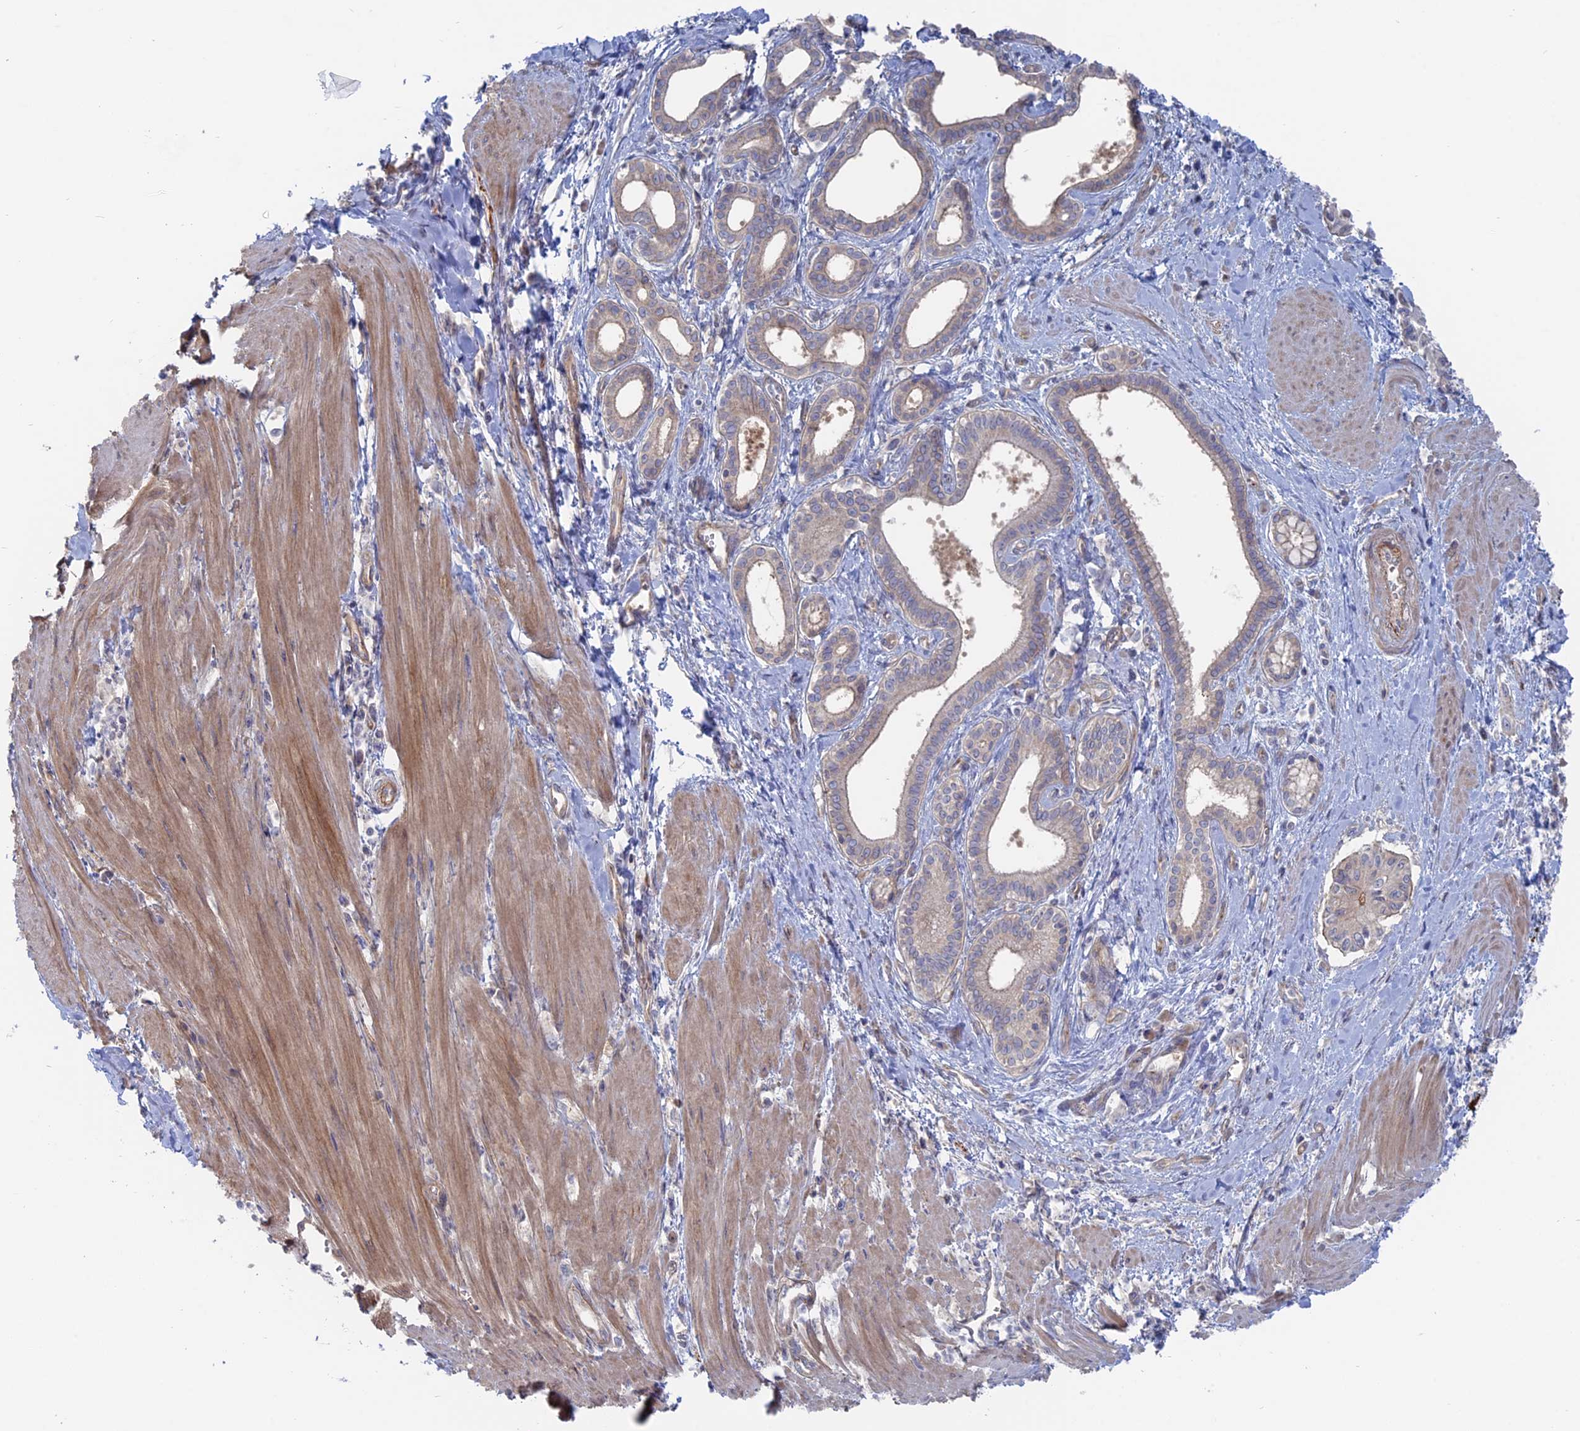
{"staining": {"intensity": "weak", "quantity": "<25%", "location": "cytoplasmic/membranous"}, "tissue": "pancreatic cancer", "cell_type": "Tumor cells", "image_type": "cancer", "snomed": [{"axis": "morphology", "description": "Adenocarcinoma, NOS"}, {"axis": "topography", "description": "Pancreas"}], "caption": "Tumor cells show no significant positivity in adenocarcinoma (pancreatic).", "gene": "TBC1D30", "patient": {"sex": "male", "age": 78}}